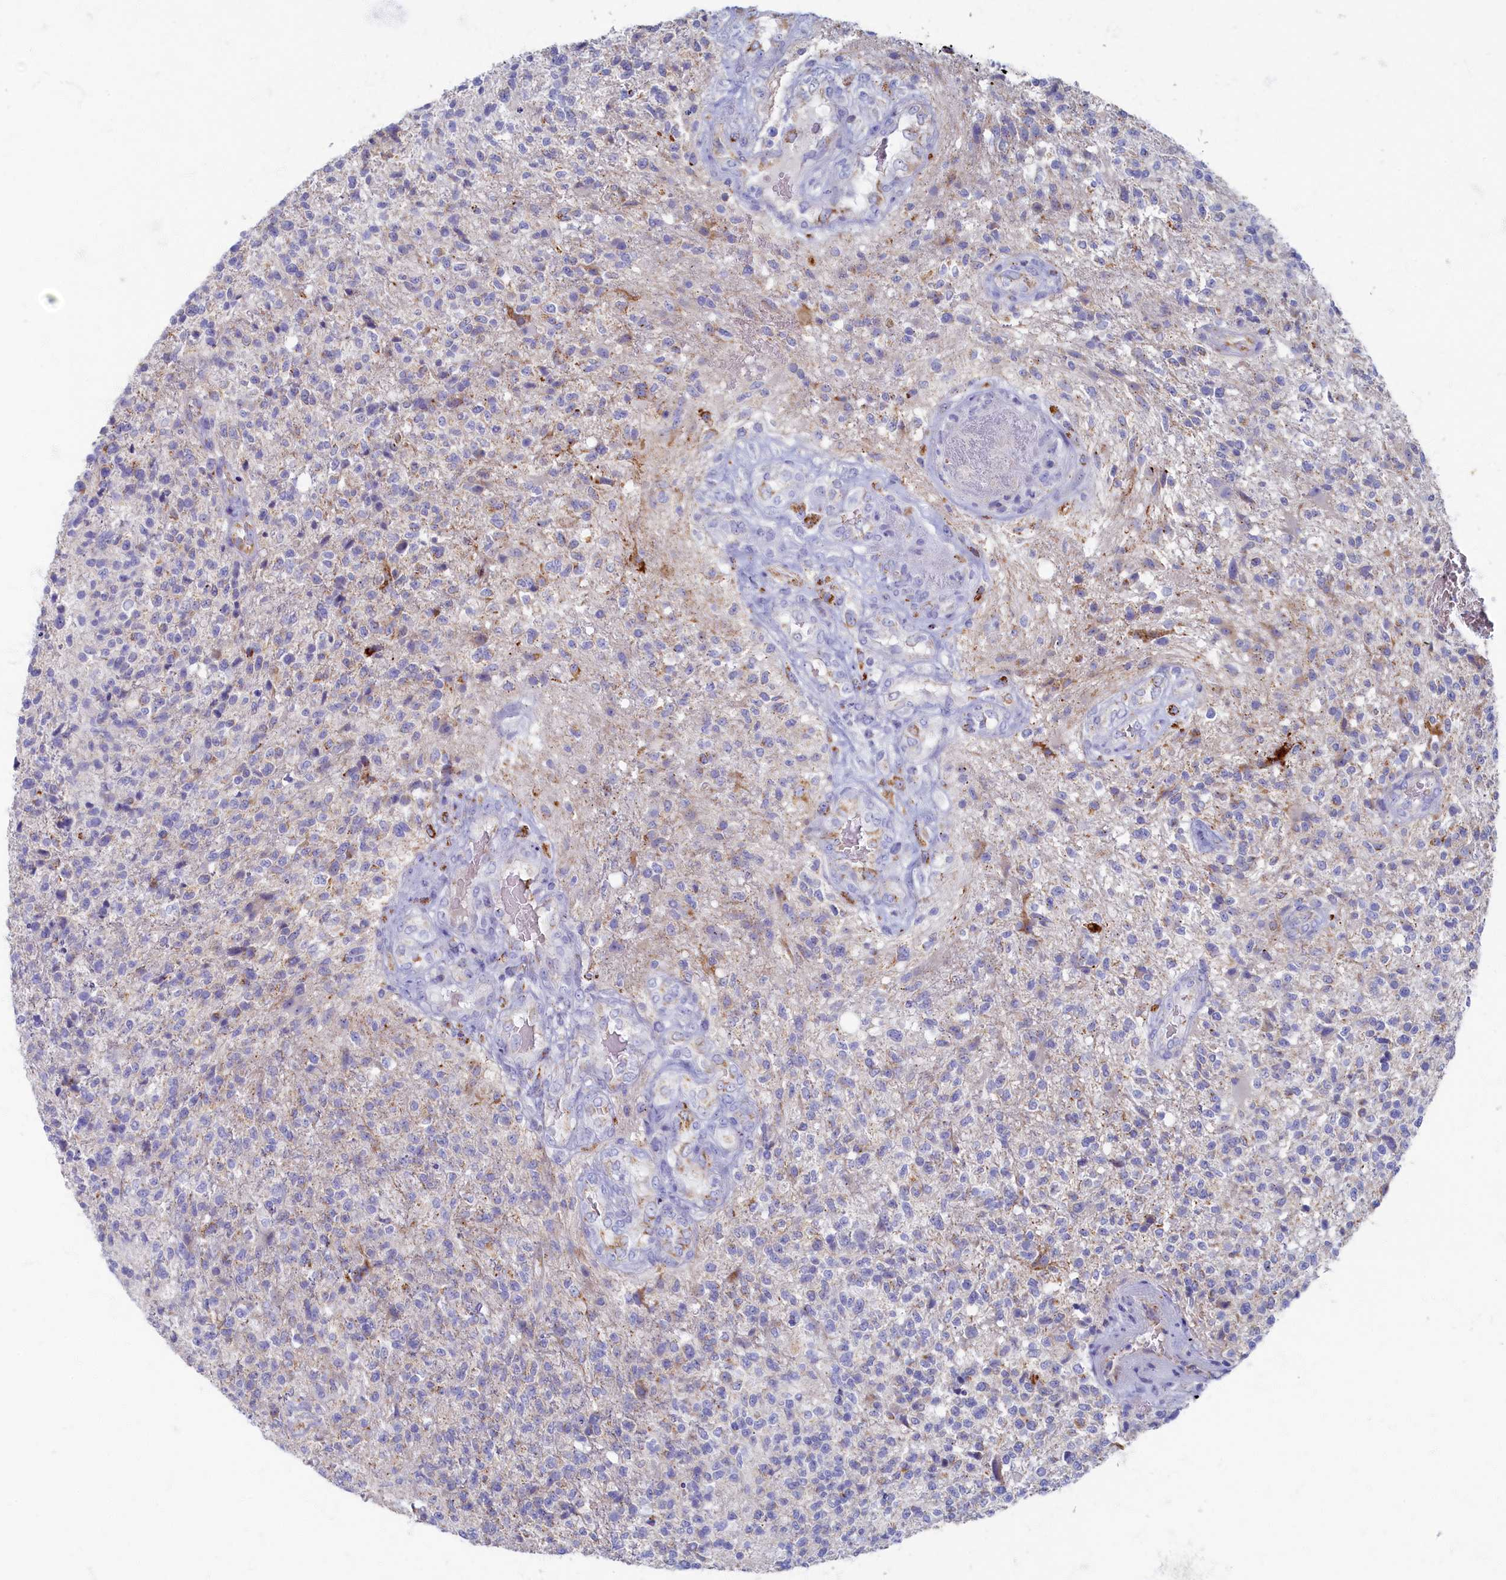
{"staining": {"intensity": "negative", "quantity": "none", "location": "none"}, "tissue": "glioma", "cell_type": "Tumor cells", "image_type": "cancer", "snomed": [{"axis": "morphology", "description": "Glioma, malignant, High grade"}, {"axis": "topography", "description": "Brain"}], "caption": "The histopathology image shows no staining of tumor cells in high-grade glioma (malignant).", "gene": "OCIAD2", "patient": {"sex": "male", "age": 56}}